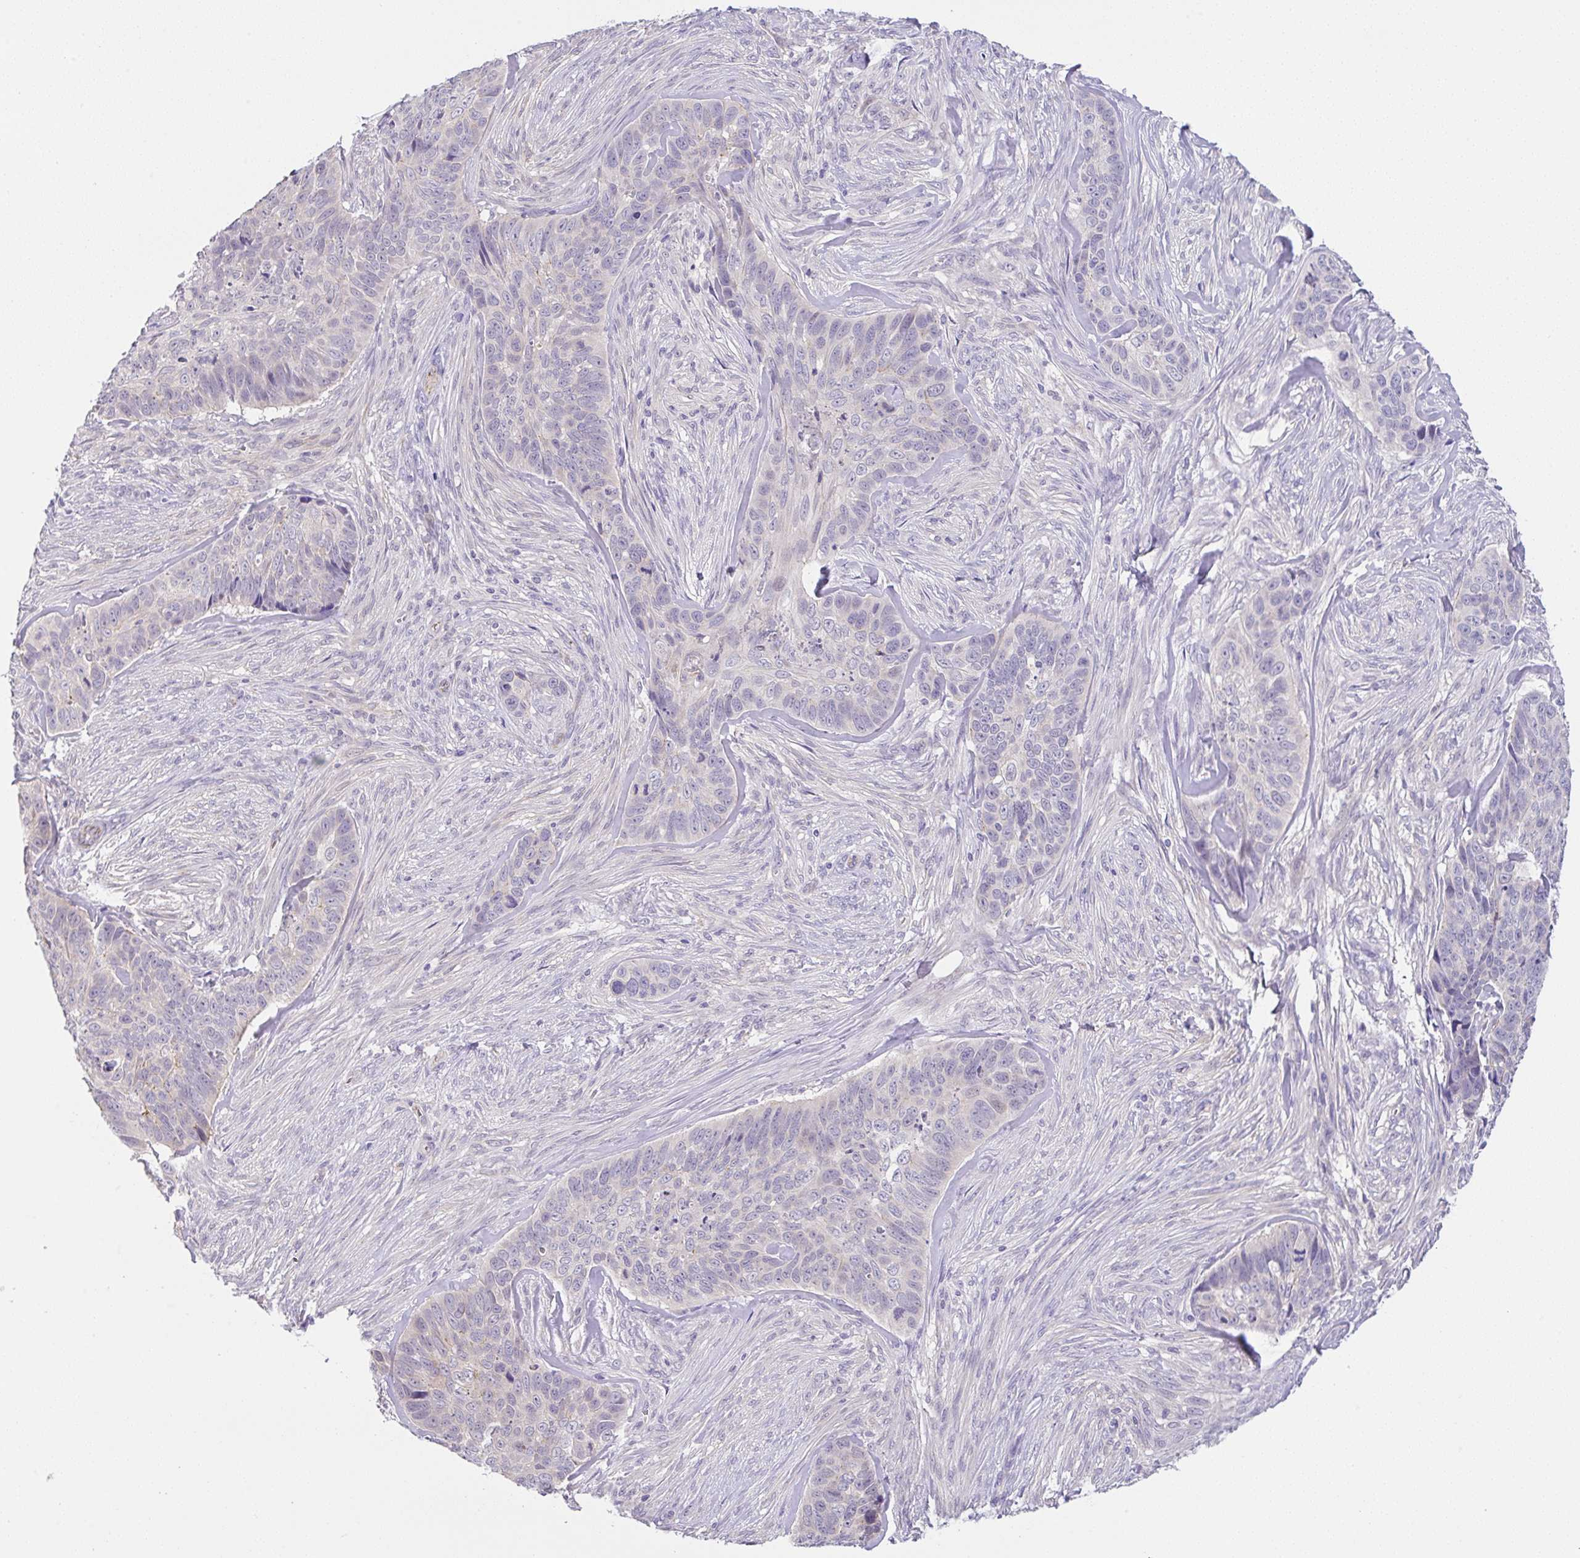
{"staining": {"intensity": "negative", "quantity": "none", "location": "none"}, "tissue": "skin cancer", "cell_type": "Tumor cells", "image_type": "cancer", "snomed": [{"axis": "morphology", "description": "Basal cell carcinoma"}, {"axis": "topography", "description": "Skin"}], "caption": "This is an immunohistochemistry image of human basal cell carcinoma (skin). There is no positivity in tumor cells.", "gene": "CGNL1", "patient": {"sex": "female", "age": 82}}